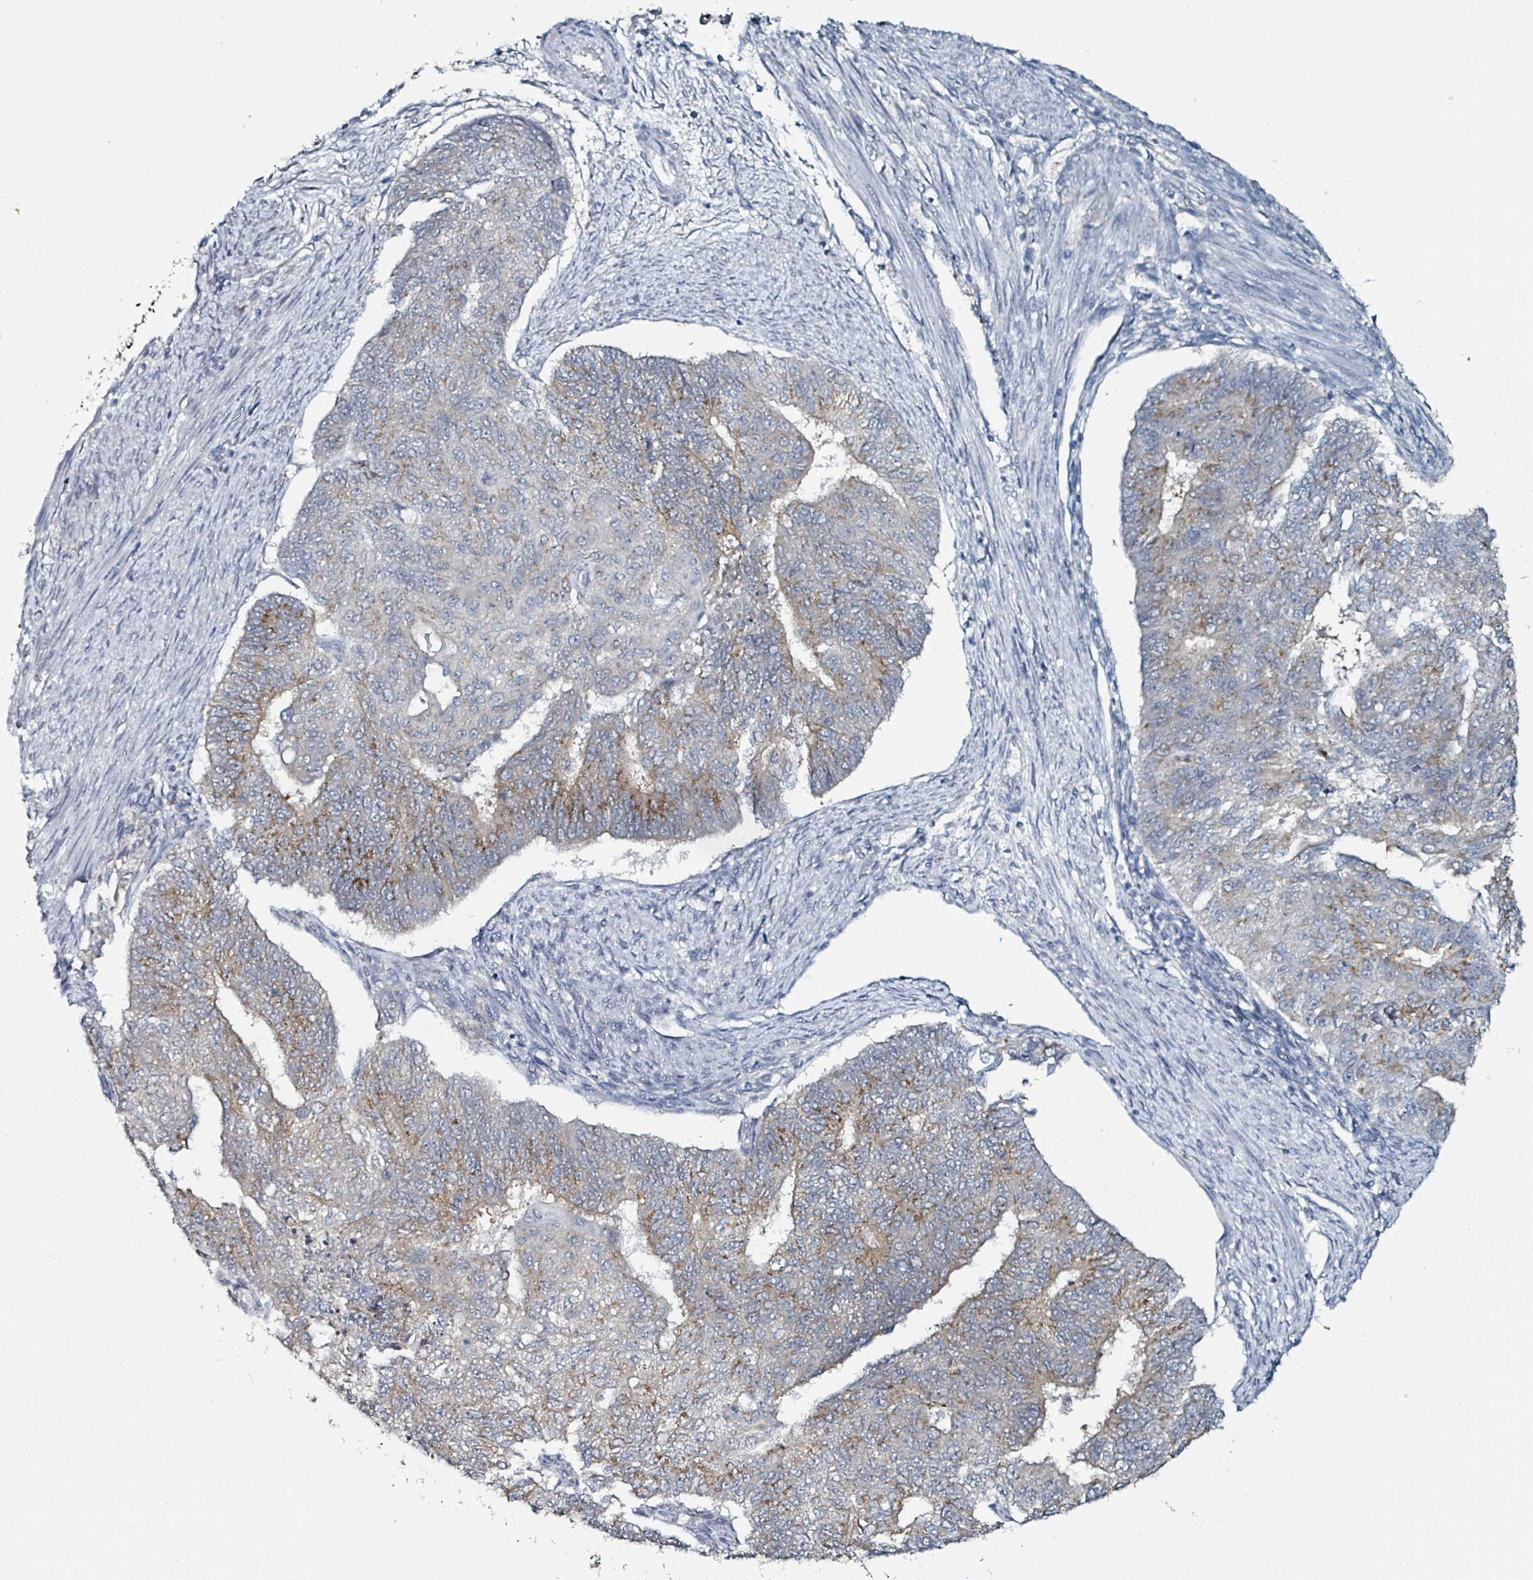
{"staining": {"intensity": "strong", "quantity": "25%-75%", "location": "cytoplasmic/membranous"}, "tissue": "endometrial cancer", "cell_type": "Tumor cells", "image_type": "cancer", "snomed": [{"axis": "morphology", "description": "Adenocarcinoma, NOS"}, {"axis": "topography", "description": "Endometrium"}], "caption": "An image of human endometrial cancer stained for a protein shows strong cytoplasmic/membranous brown staining in tumor cells.", "gene": "B3GAT3", "patient": {"sex": "female", "age": 32}}